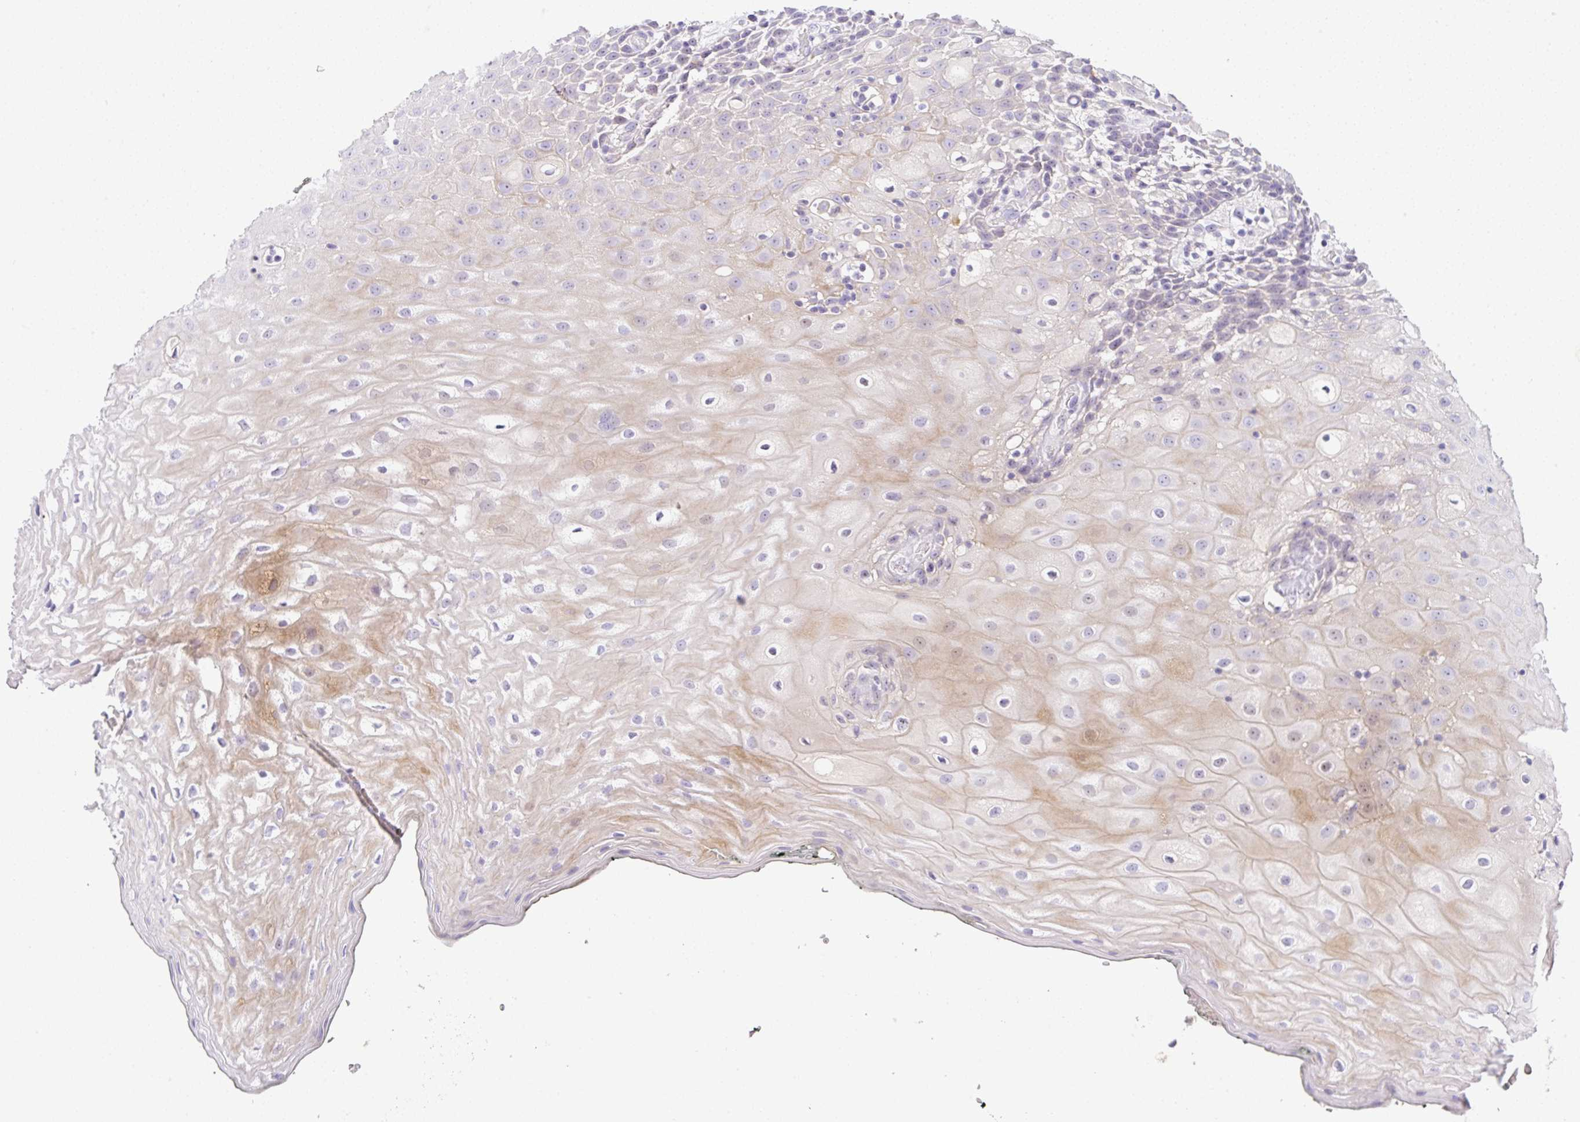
{"staining": {"intensity": "moderate", "quantity": "<25%", "location": "cytoplasmic/membranous"}, "tissue": "oral mucosa", "cell_type": "Squamous epithelial cells", "image_type": "normal", "snomed": [{"axis": "morphology", "description": "Normal tissue, NOS"}, {"axis": "morphology", "description": "Squamous cell carcinoma, NOS"}, {"axis": "topography", "description": "Oral tissue"}, {"axis": "topography", "description": "Head-Neck"}], "caption": "Protein staining shows moderate cytoplasmic/membranous positivity in about <25% of squamous epithelial cells in unremarkable oral mucosa.", "gene": "EPN3", "patient": {"sex": "male", "age": 64}}